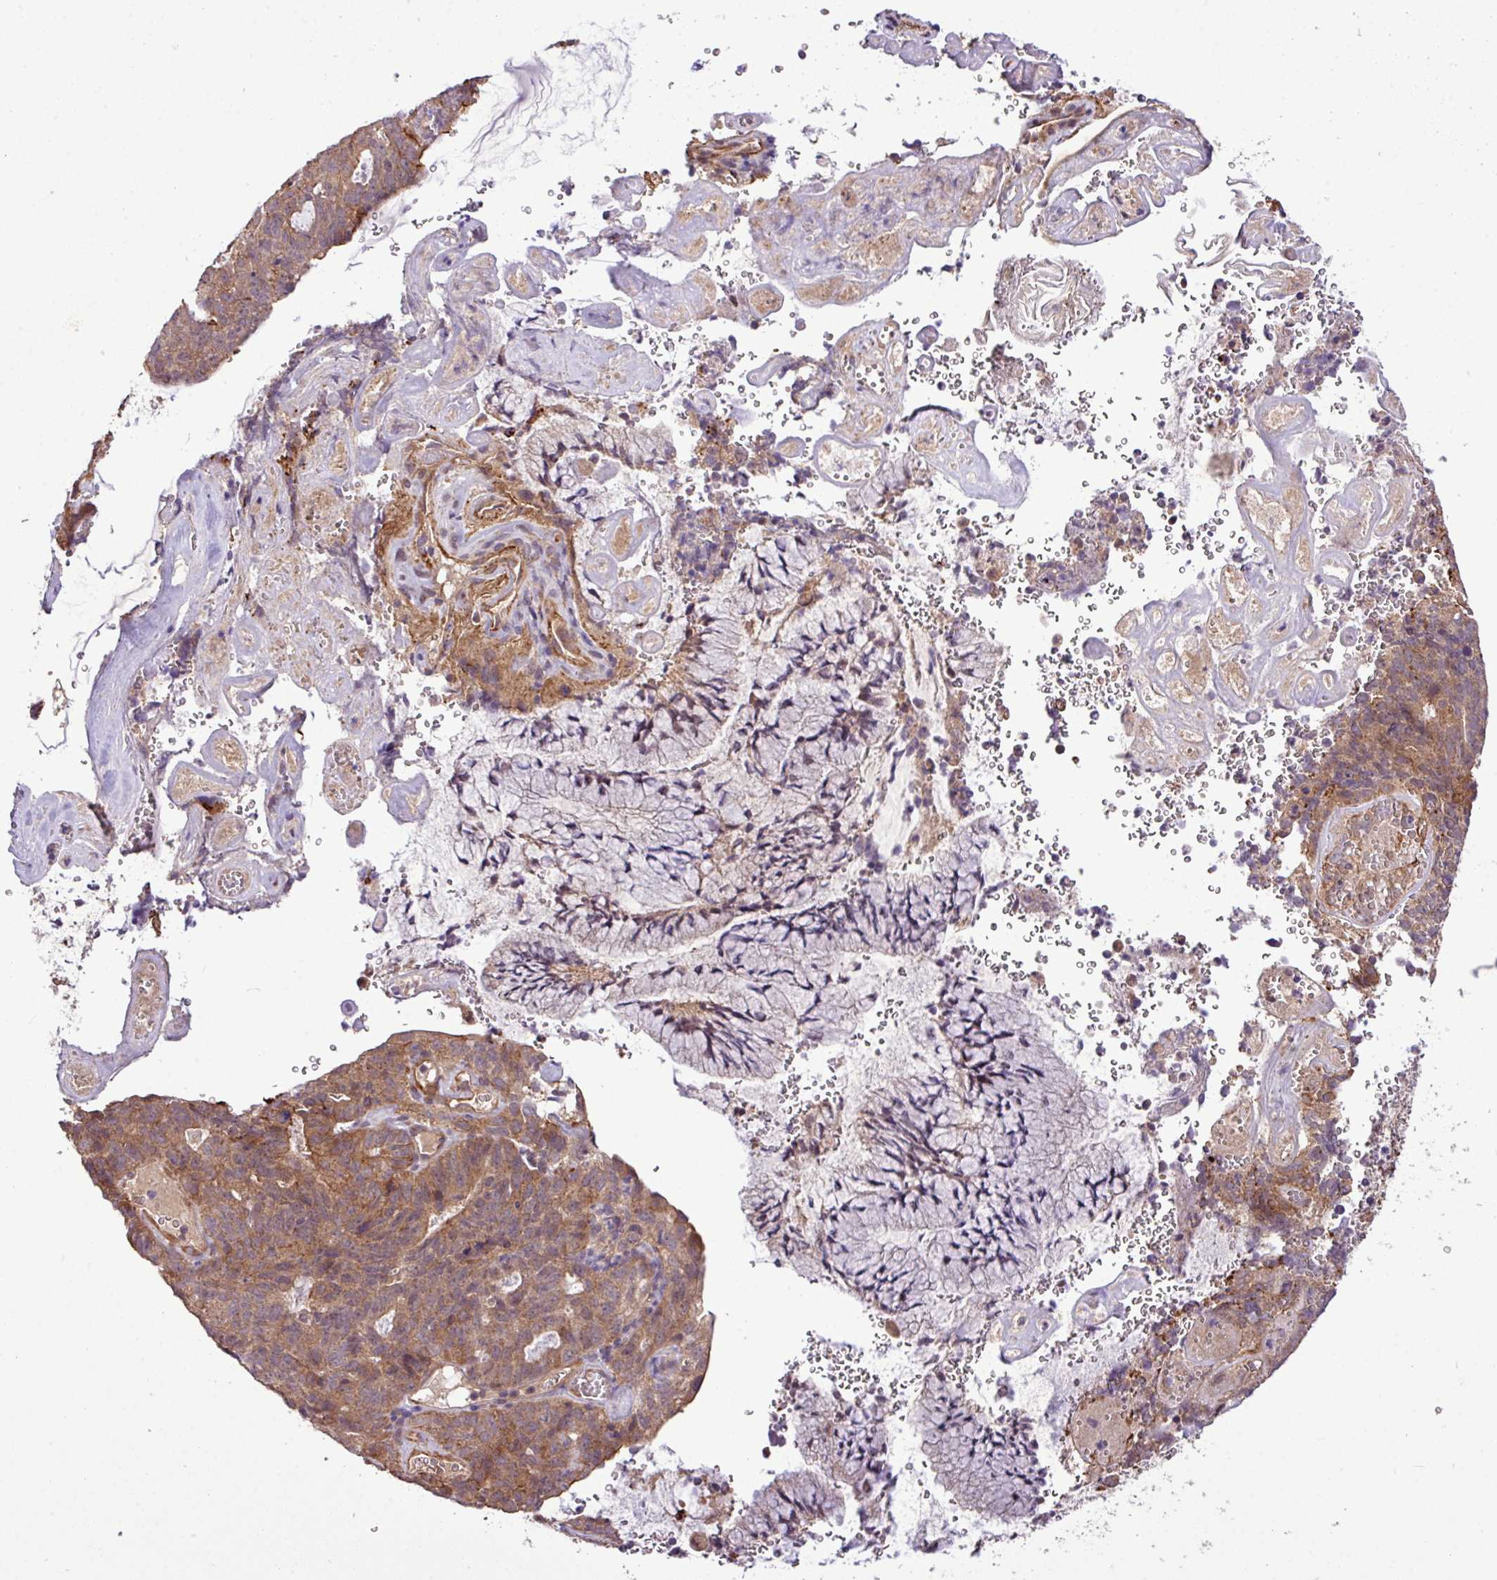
{"staining": {"intensity": "moderate", "quantity": ">75%", "location": "cytoplasmic/membranous"}, "tissue": "cervical cancer", "cell_type": "Tumor cells", "image_type": "cancer", "snomed": [{"axis": "morphology", "description": "Adenocarcinoma, NOS"}, {"axis": "topography", "description": "Cervix"}], "caption": "This photomicrograph shows immunohistochemistry staining of human cervical cancer, with medium moderate cytoplasmic/membranous expression in approximately >75% of tumor cells.", "gene": "XIAP", "patient": {"sex": "female", "age": 38}}